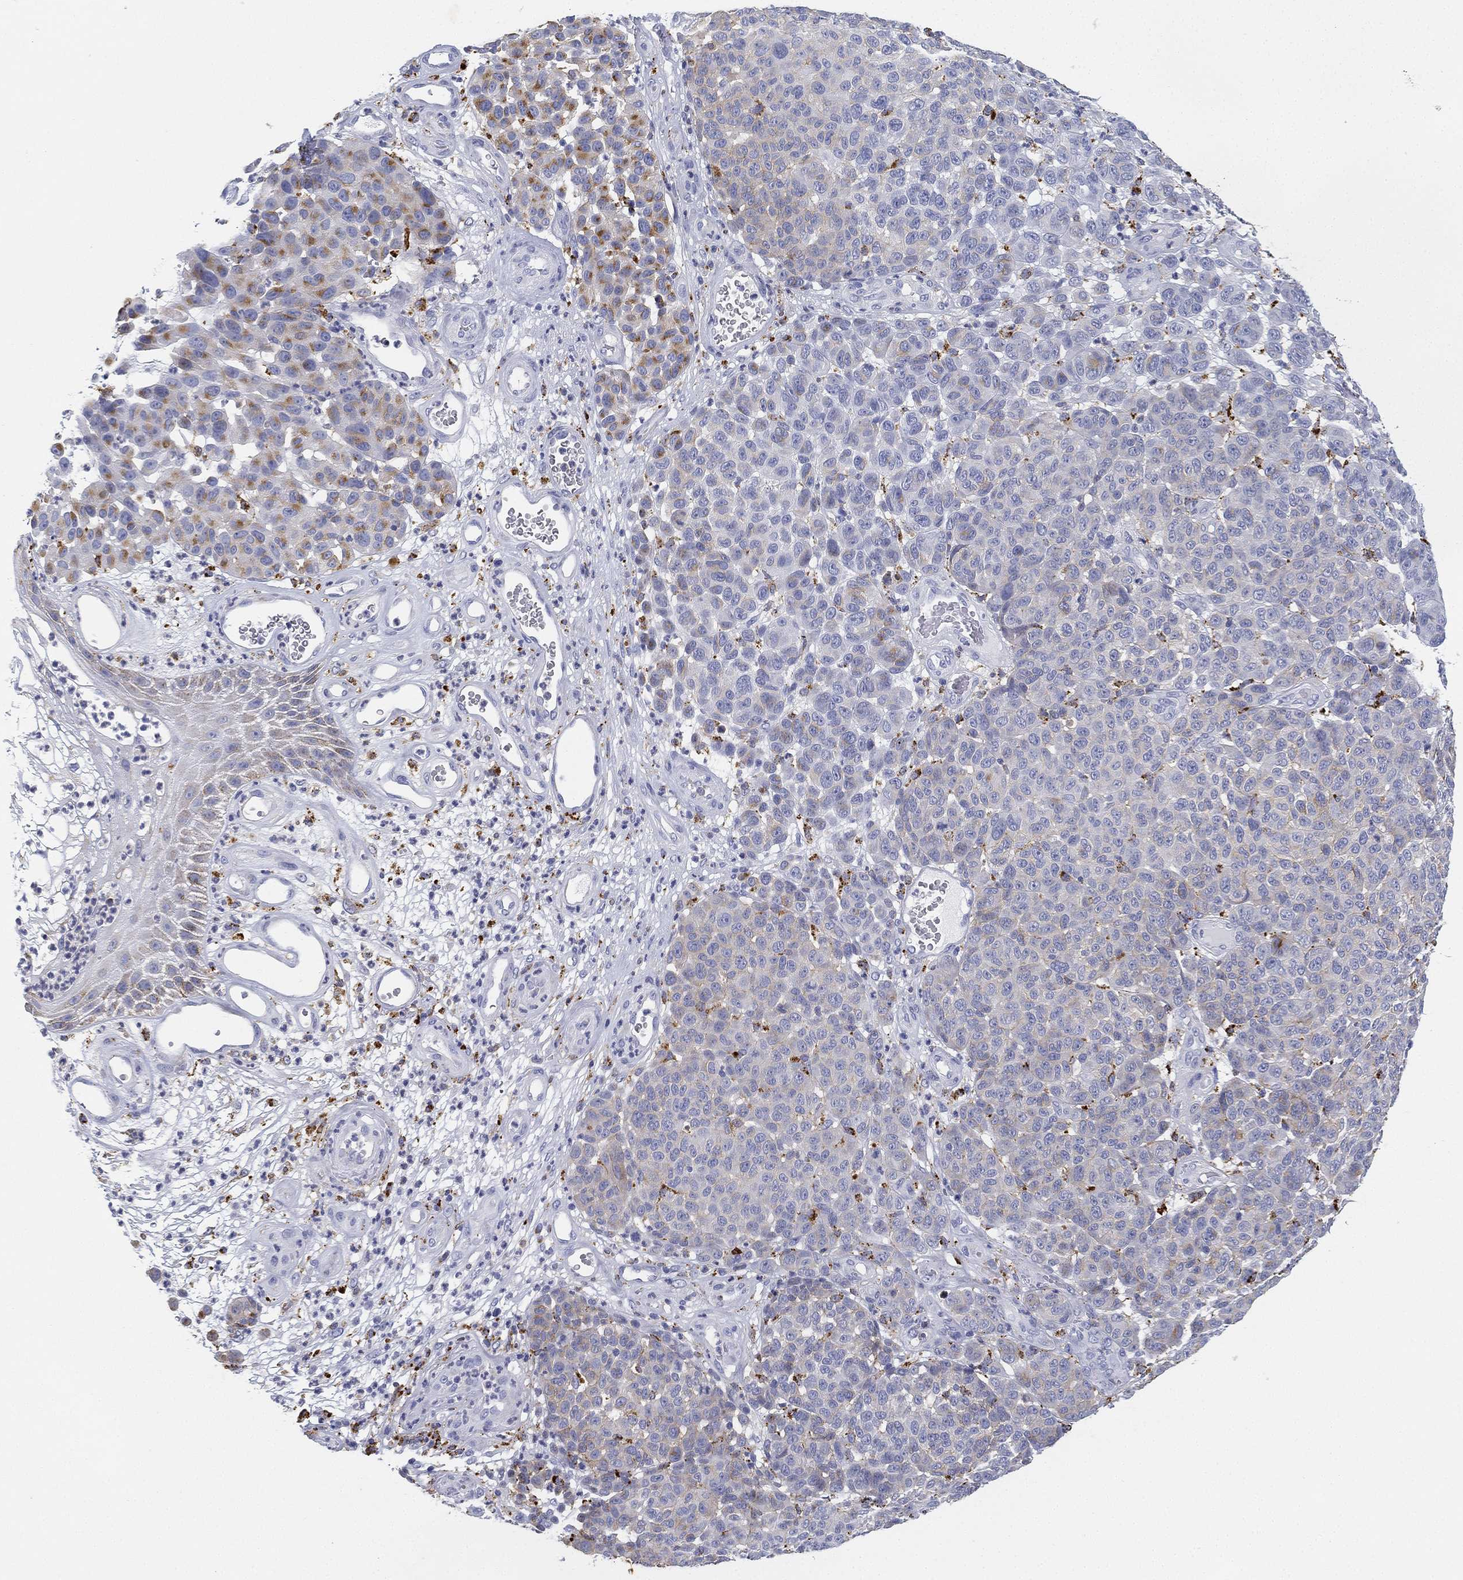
{"staining": {"intensity": "moderate", "quantity": "<25%", "location": "cytoplasmic/membranous"}, "tissue": "melanoma", "cell_type": "Tumor cells", "image_type": "cancer", "snomed": [{"axis": "morphology", "description": "Malignant melanoma, NOS"}, {"axis": "topography", "description": "Skin"}], "caption": "Immunohistochemistry photomicrograph of neoplastic tissue: human melanoma stained using immunohistochemistry displays low levels of moderate protein expression localized specifically in the cytoplasmic/membranous of tumor cells, appearing as a cytoplasmic/membranous brown color.", "gene": "NPC2", "patient": {"sex": "male", "age": 59}}